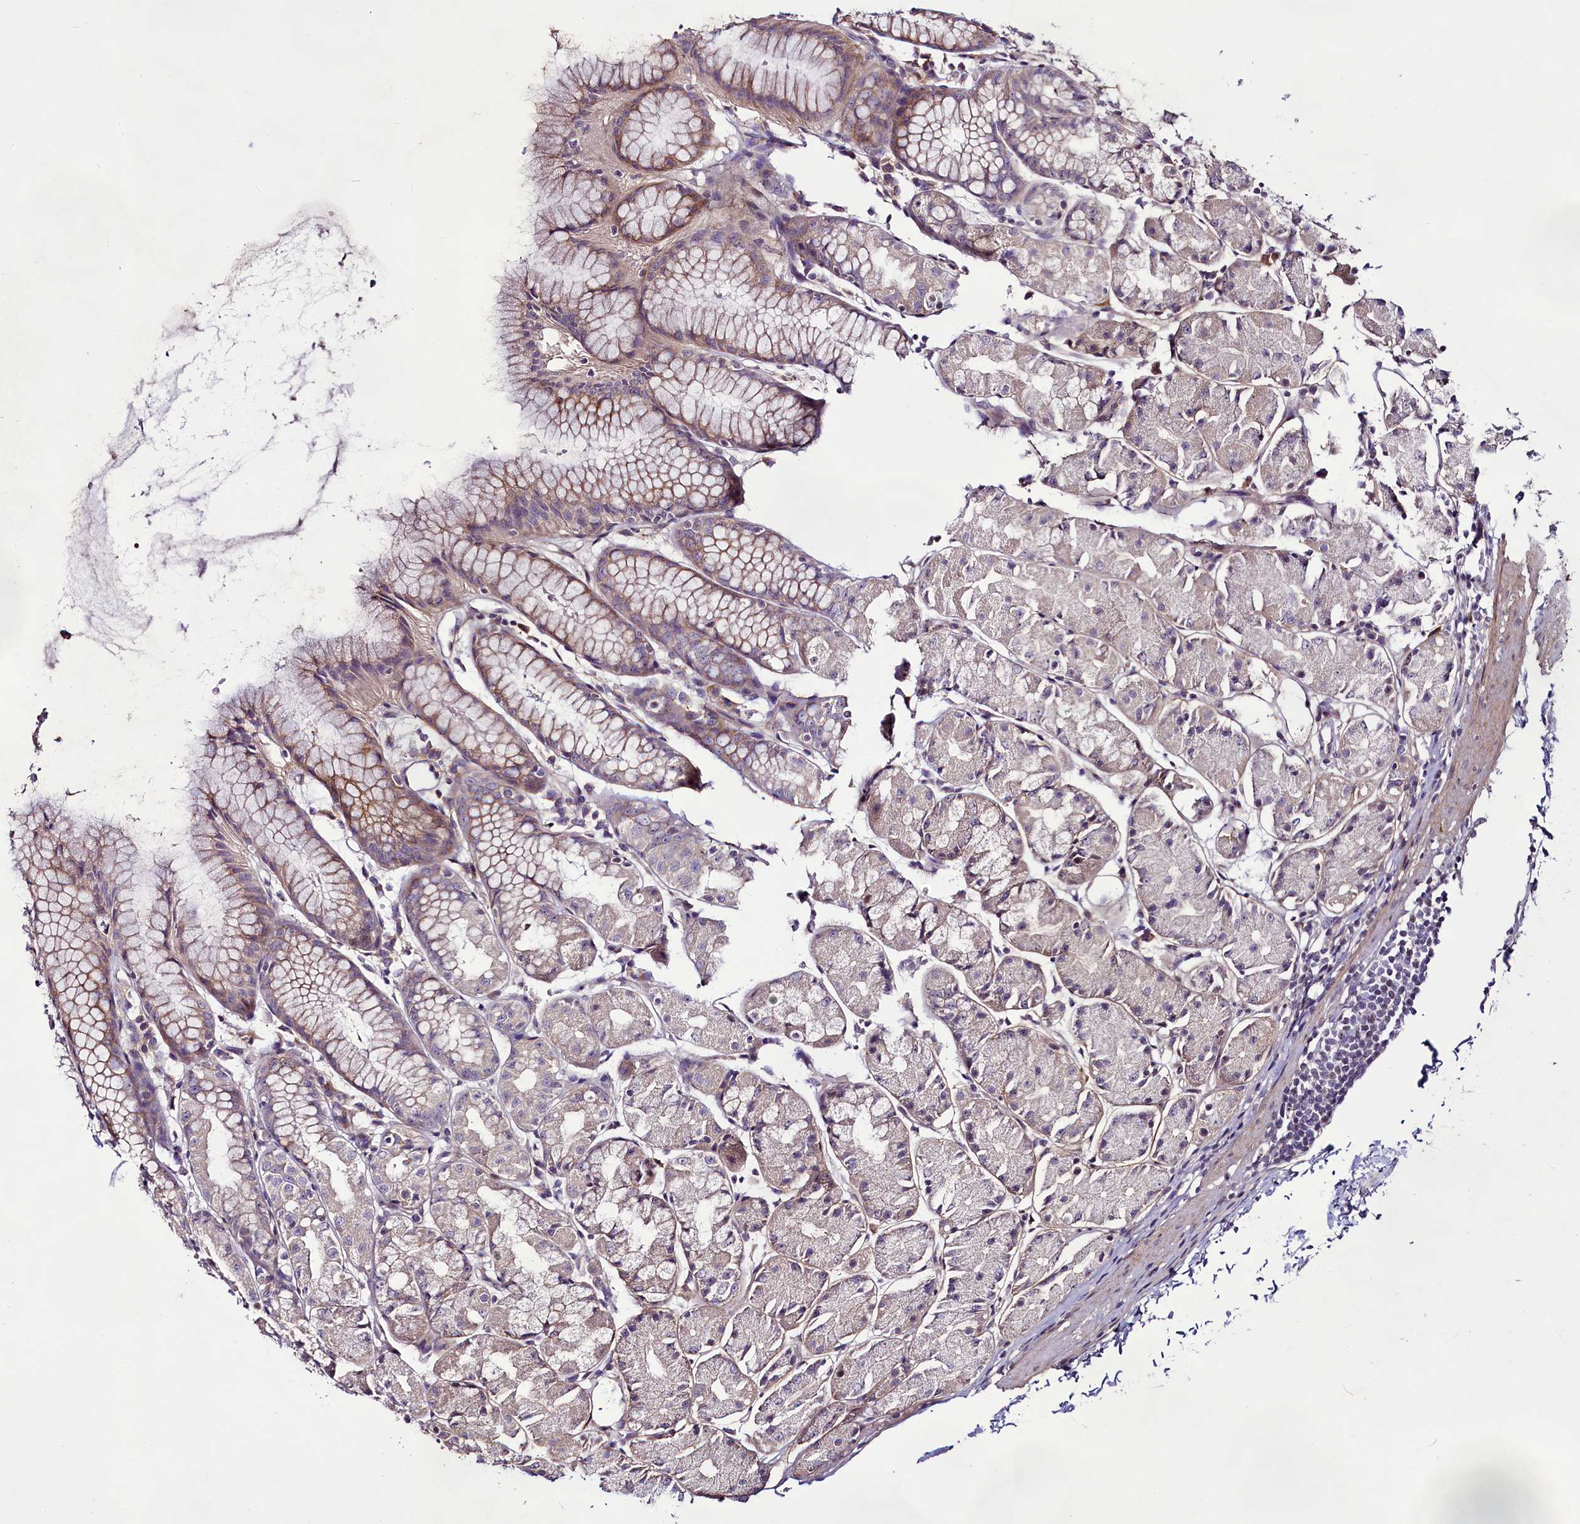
{"staining": {"intensity": "moderate", "quantity": "<25%", "location": "cytoplasmic/membranous"}, "tissue": "stomach", "cell_type": "Glandular cells", "image_type": "normal", "snomed": [{"axis": "morphology", "description": "Normal tissue, NOS"}, {"axis": "topography", "description": "Stomach, upper"}], "caption": "DAB immunohistochemical staining of normal stomach exhibits moderate cytoplasmic/membranous protein expression in approximately <25% of glandular cells.", "gene": "RSBN1", "patient": {"sex": "male", "age": 47}}